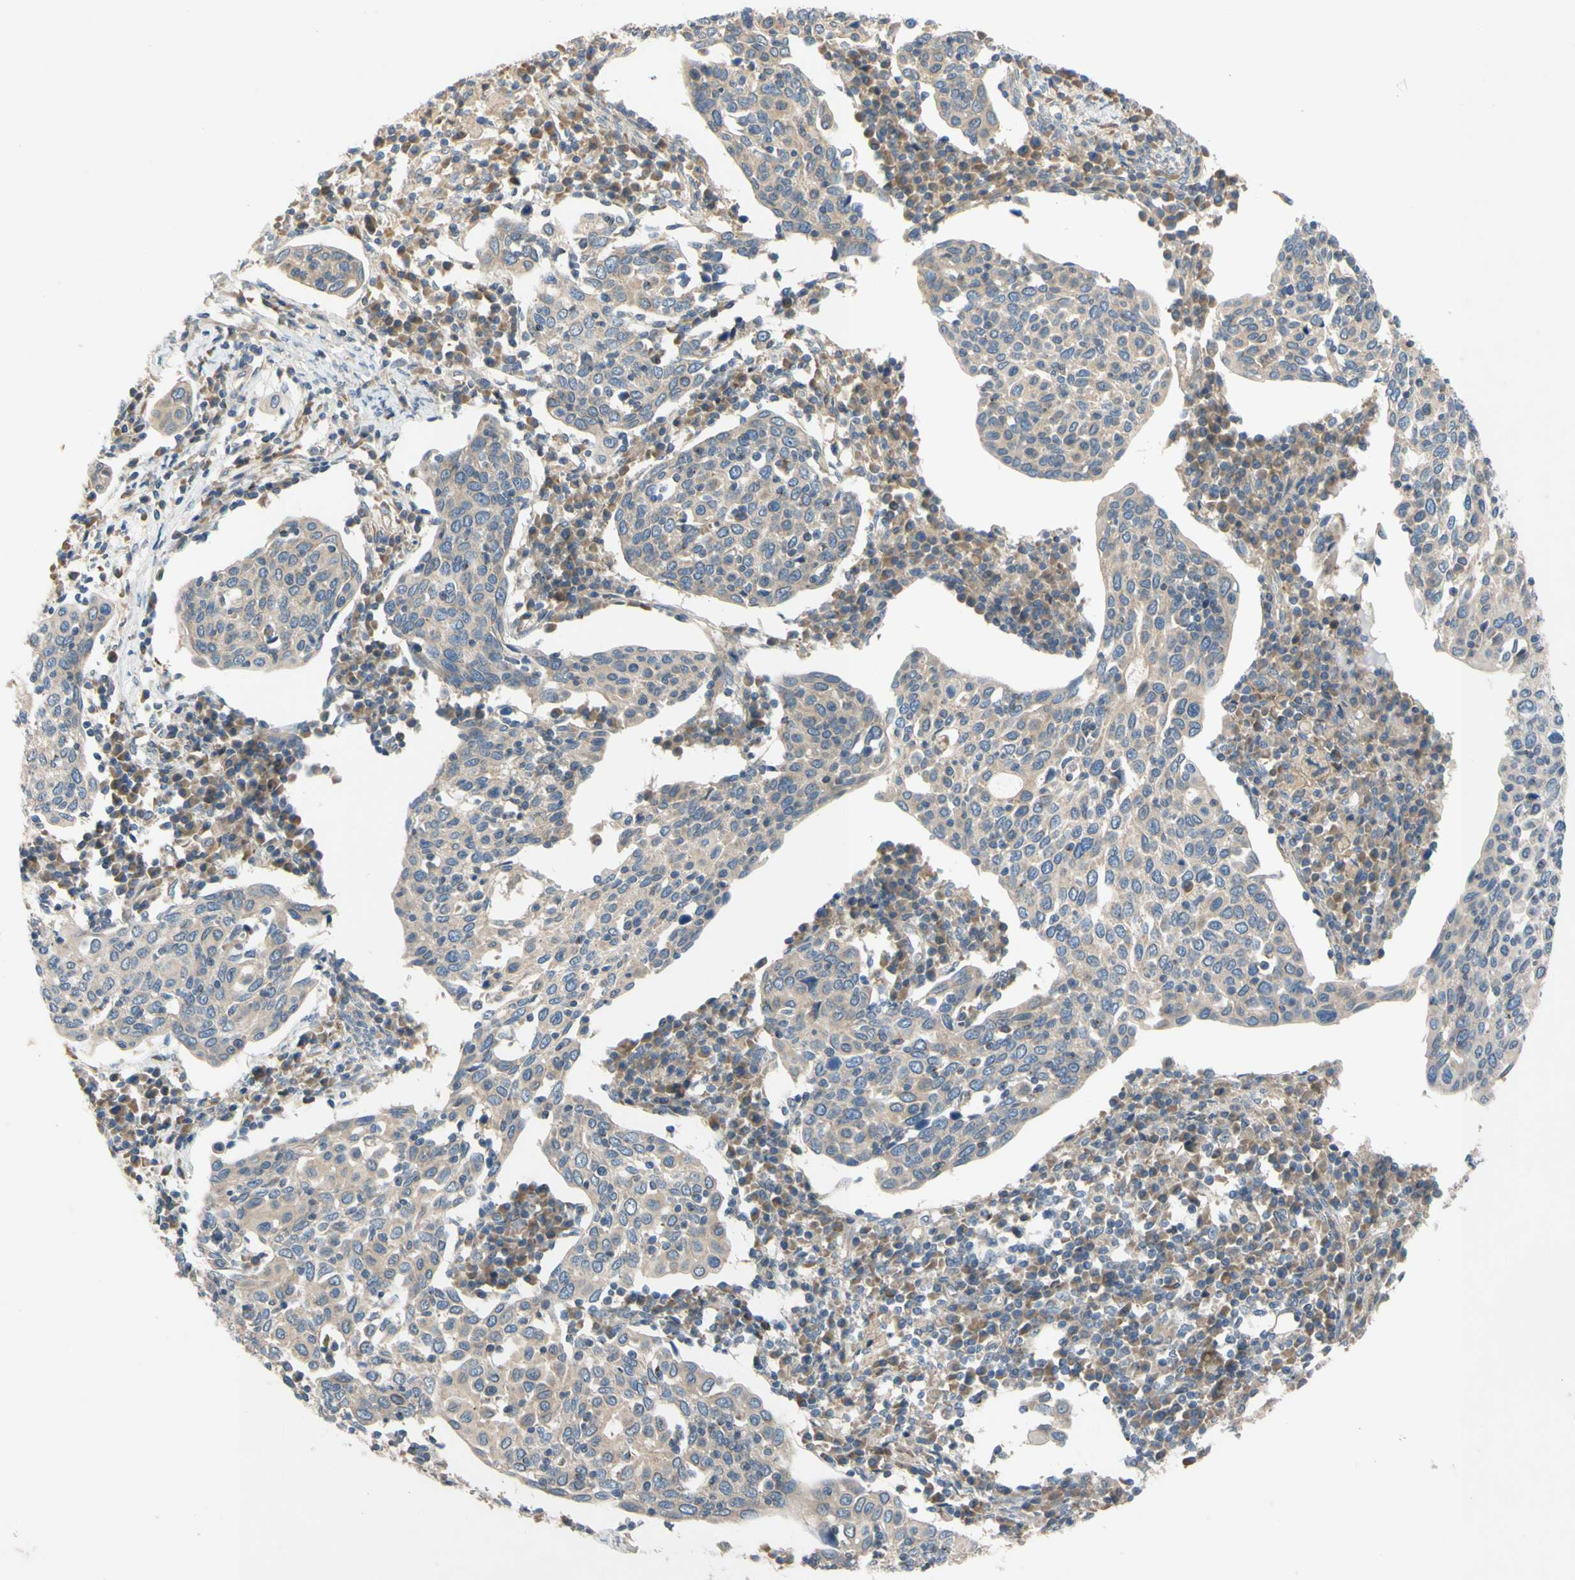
{"staining": {"intensity": "weak", "quantity": ">75%", "location": "cytoplasmic/membranous"}, "tissue": "cervical cancer", "cell_type": "Tumor cells", "image_type": "cancer", "snomed": [{"axis": "morphology", "description": "Squamous cell carcinoma, NOS"}, {"axis": "topography", "description": "Cervix"}], "caption": "A brown stain shows weak cytoplasmic/membranous staining of a protein in human cervical cancer (squamous cell carcinoma) tumor cells. (DAB IHC with brightfield microscopy, high magnification).", "gene": "MBTPS2", "patient": {"sex": "female", "age": 40}}